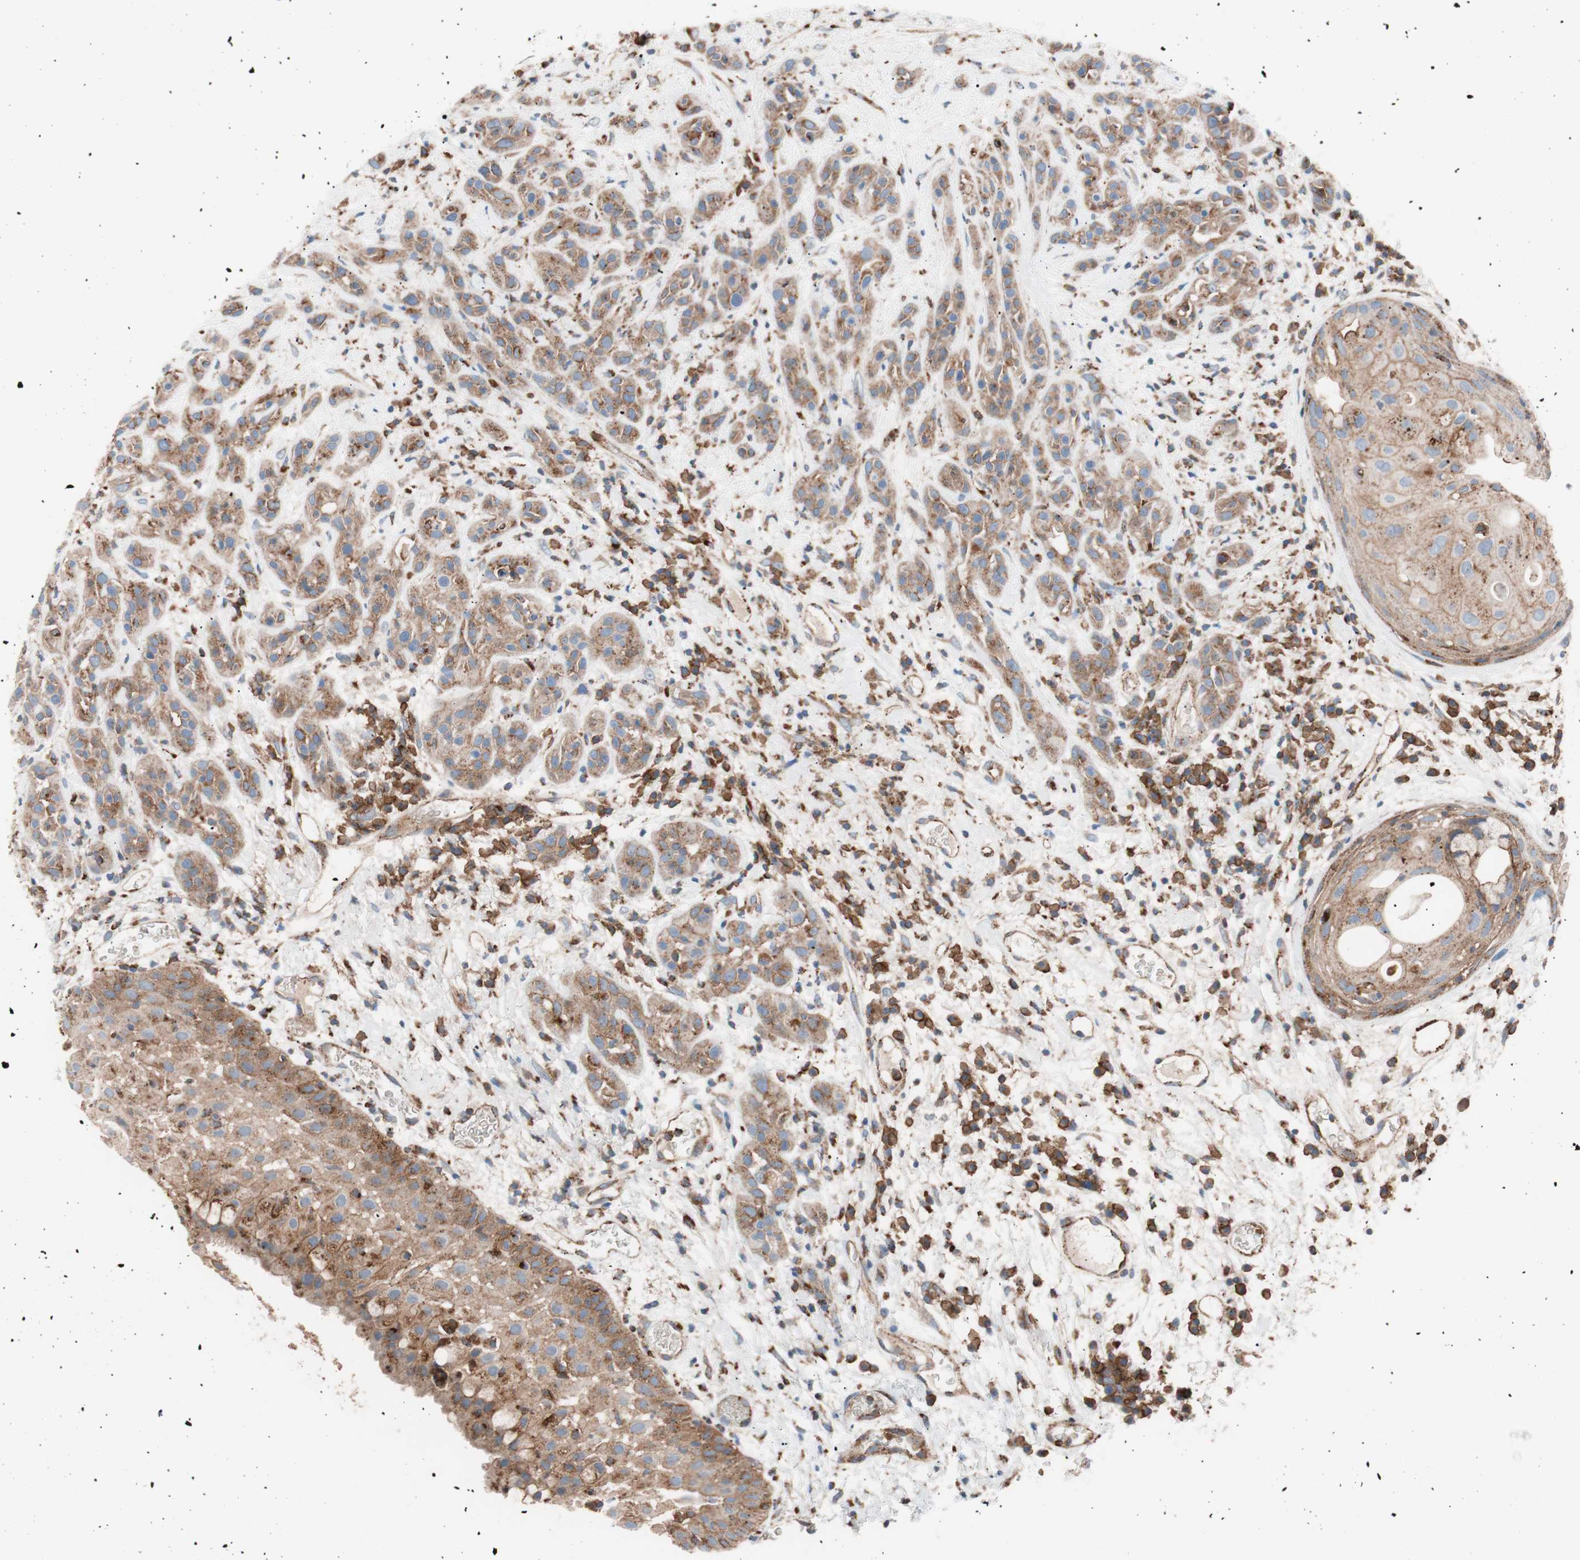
{"staining": {"intensity": "moderate", "quantity": ">75%", "location": "cytoplasmic/membranous"}, "tissue": "head and neck cancer", "cell_type": "Tumor cells", "image_type": "cancer", "snomed": [{"axis": "morphology", "description": "Squamous cell carcinoma, NOS"}, {"axis": "topography", "description": "Head-Neck"}], "caption": "Head and neck cancer (squamous cell carcinoma) was stained to show a protein in brown. There is medium levels of moderate cytoplasmic/membranous staining in about >75% of tumor cells. (brown staining indicates protein expression, while blue staining denotes nuclei).", "gene": "FLOT2", "patient": {"sex": "male", "age": 62}}